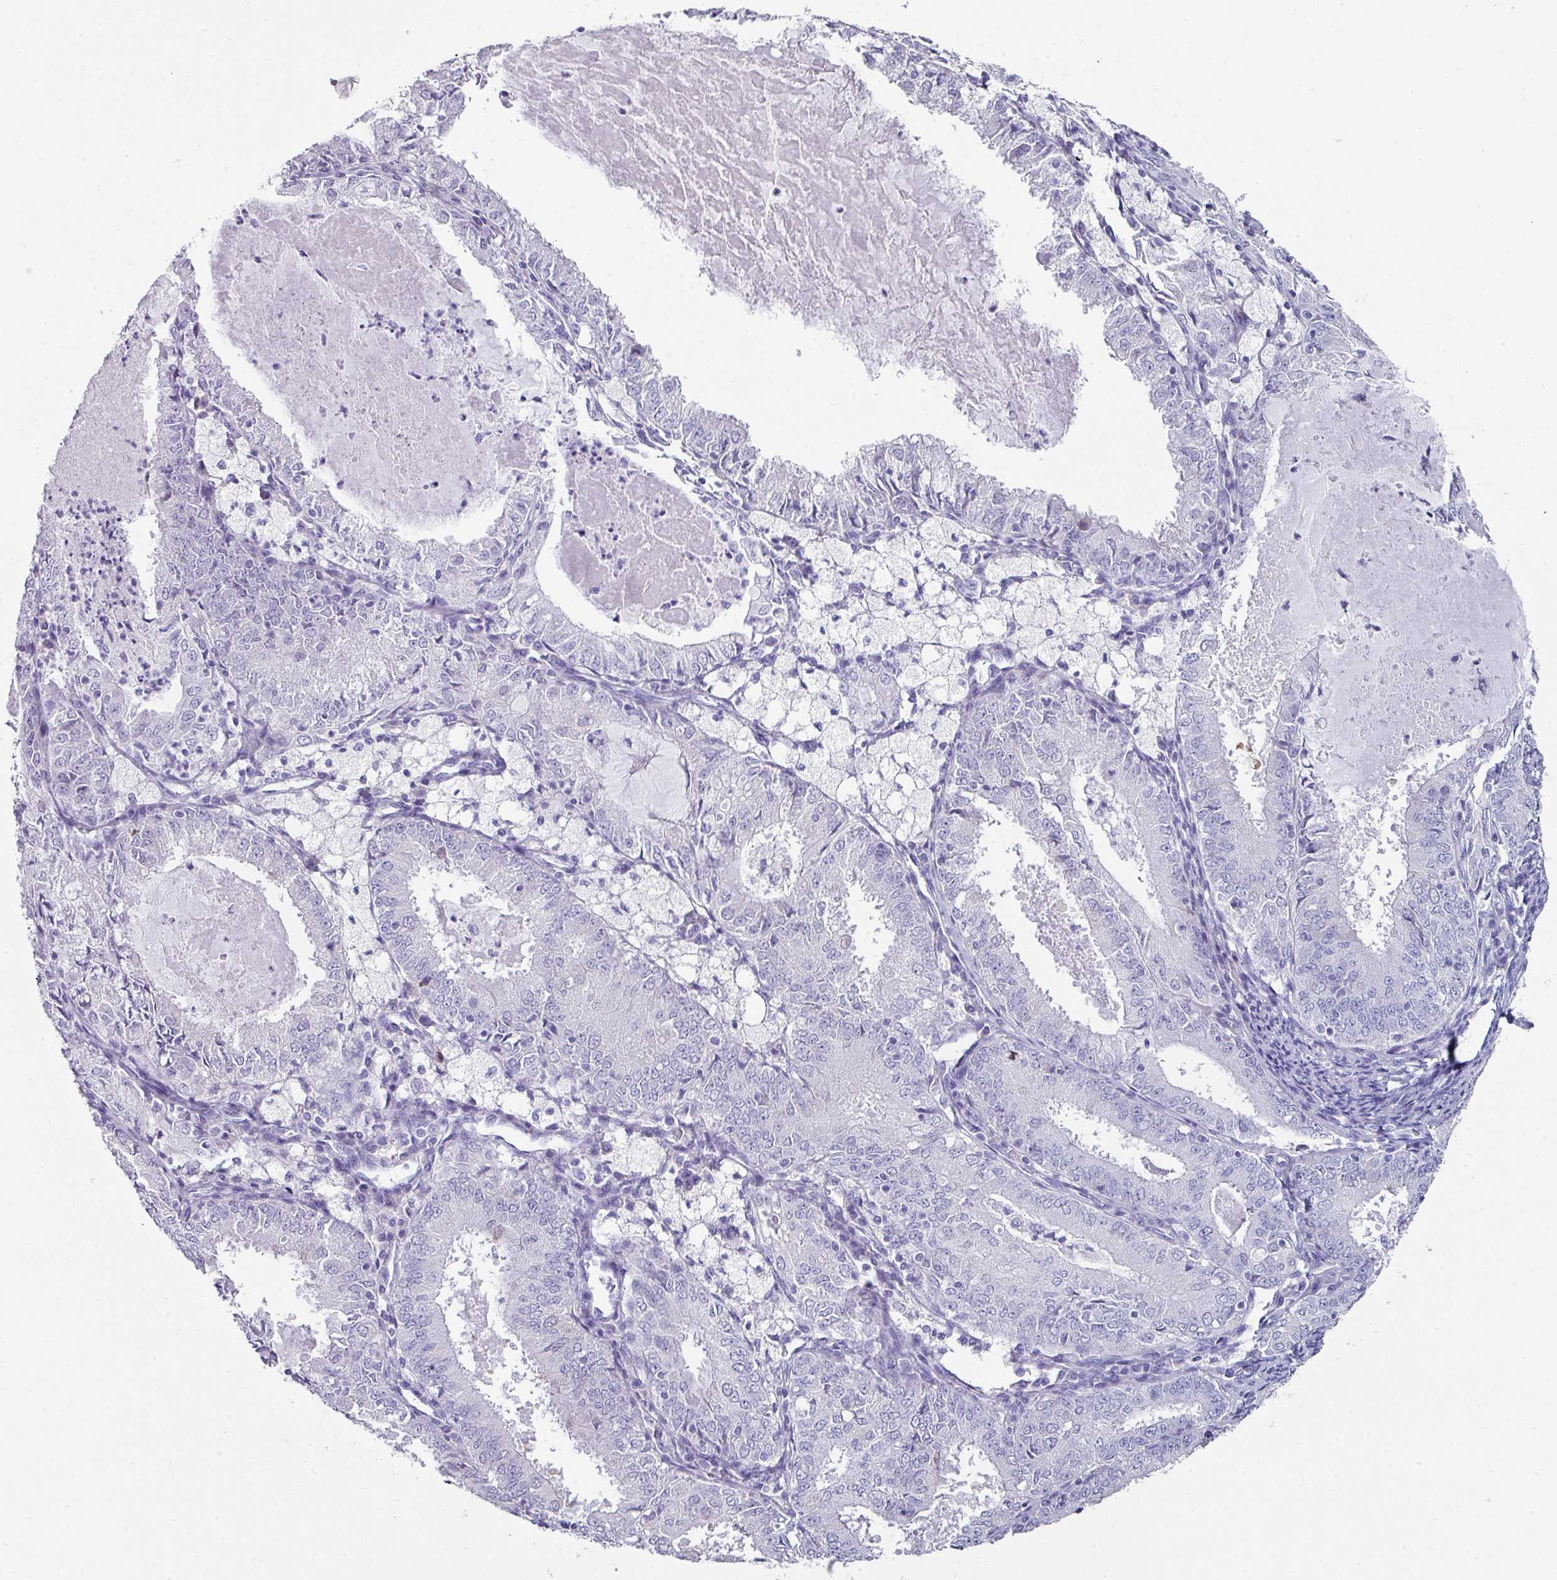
{"staining": {"intensity": "negative", "quantity": "none", "location": "none"}, "tissue": "endometrial cancer", "cell_type": "Tumor cells", "image_type": "cancer", "snomed": [{"axis": "morphology", "description": "Adenocarcinoma, NOS"}, {"axis": "topography", "description": "Endometrium"}], "caption": "IHC photomicrograph of endometrial adenocarcinoma stained for a protein (brown), which exhibits no positivity in tumor cells. (DAB (3,3'-diaminobenzidine) immunohistochemistry with hematoxylin counter stain).", "gene": "PEX10", "patient": {"sex": "female", "age": 57}}